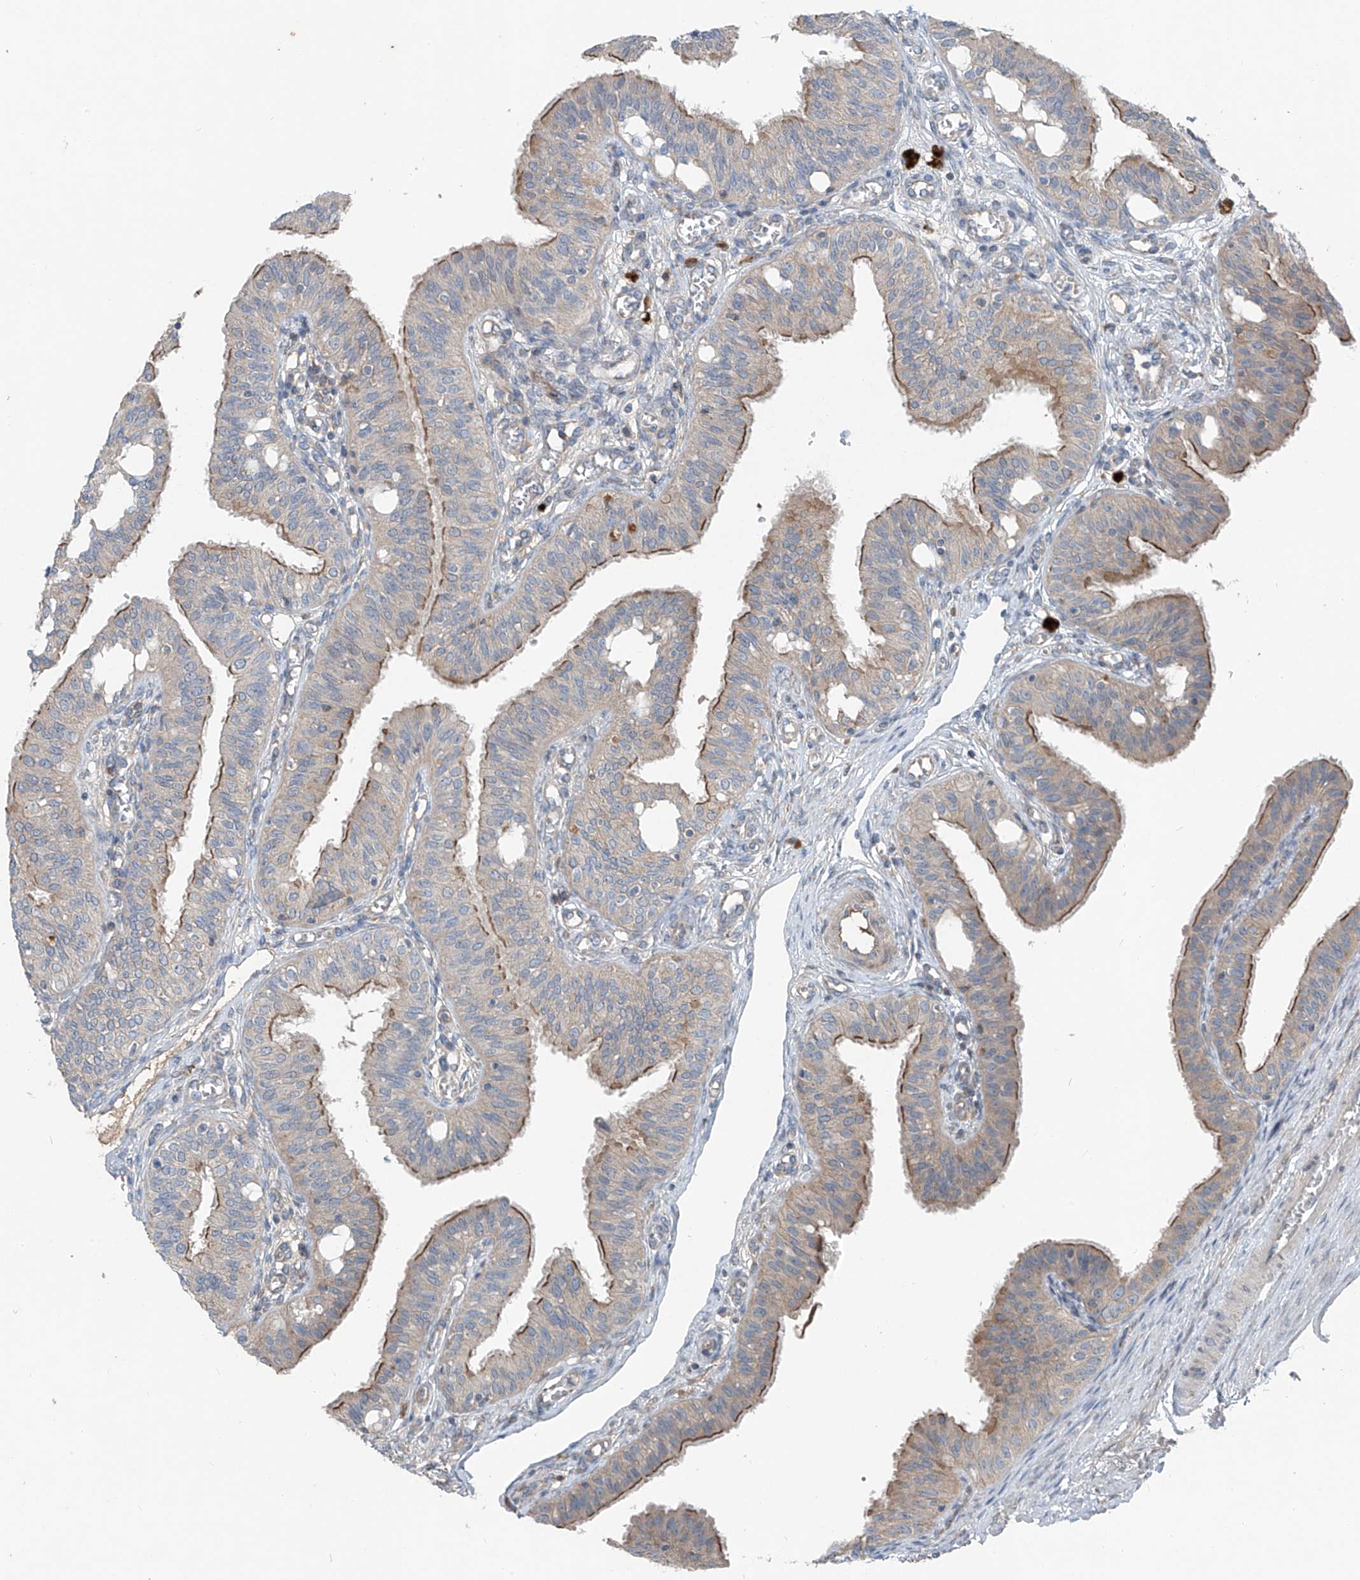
{"staining": {"intensity": "moderate", "quantity": "<25%", "location": "cytoplasmic/membranous"}, "tissue": "fallopian tube", "cell_type": "Glandular cells", "image_type": "normal", "snomed": [{"axis": "morphology", "description": "Normal tissue, NOS"}, {"axis": "topography", "description": "Fallopian tube"}, {"axis": "topography", "description": "Ovary"}], "caption": "IHC histopathology image of benign fallopian tube: human fallopian tube stained using immunohistochemistry (IHC) demonstrates low levels of moderate protein expression localized specifically in the cytoplasmic/membranous of glandular cells, appearing as a cytoplasmic/membranous brown color.", "gene": "FOXRED2", "patient": {"sex": "female", "age": 42}}